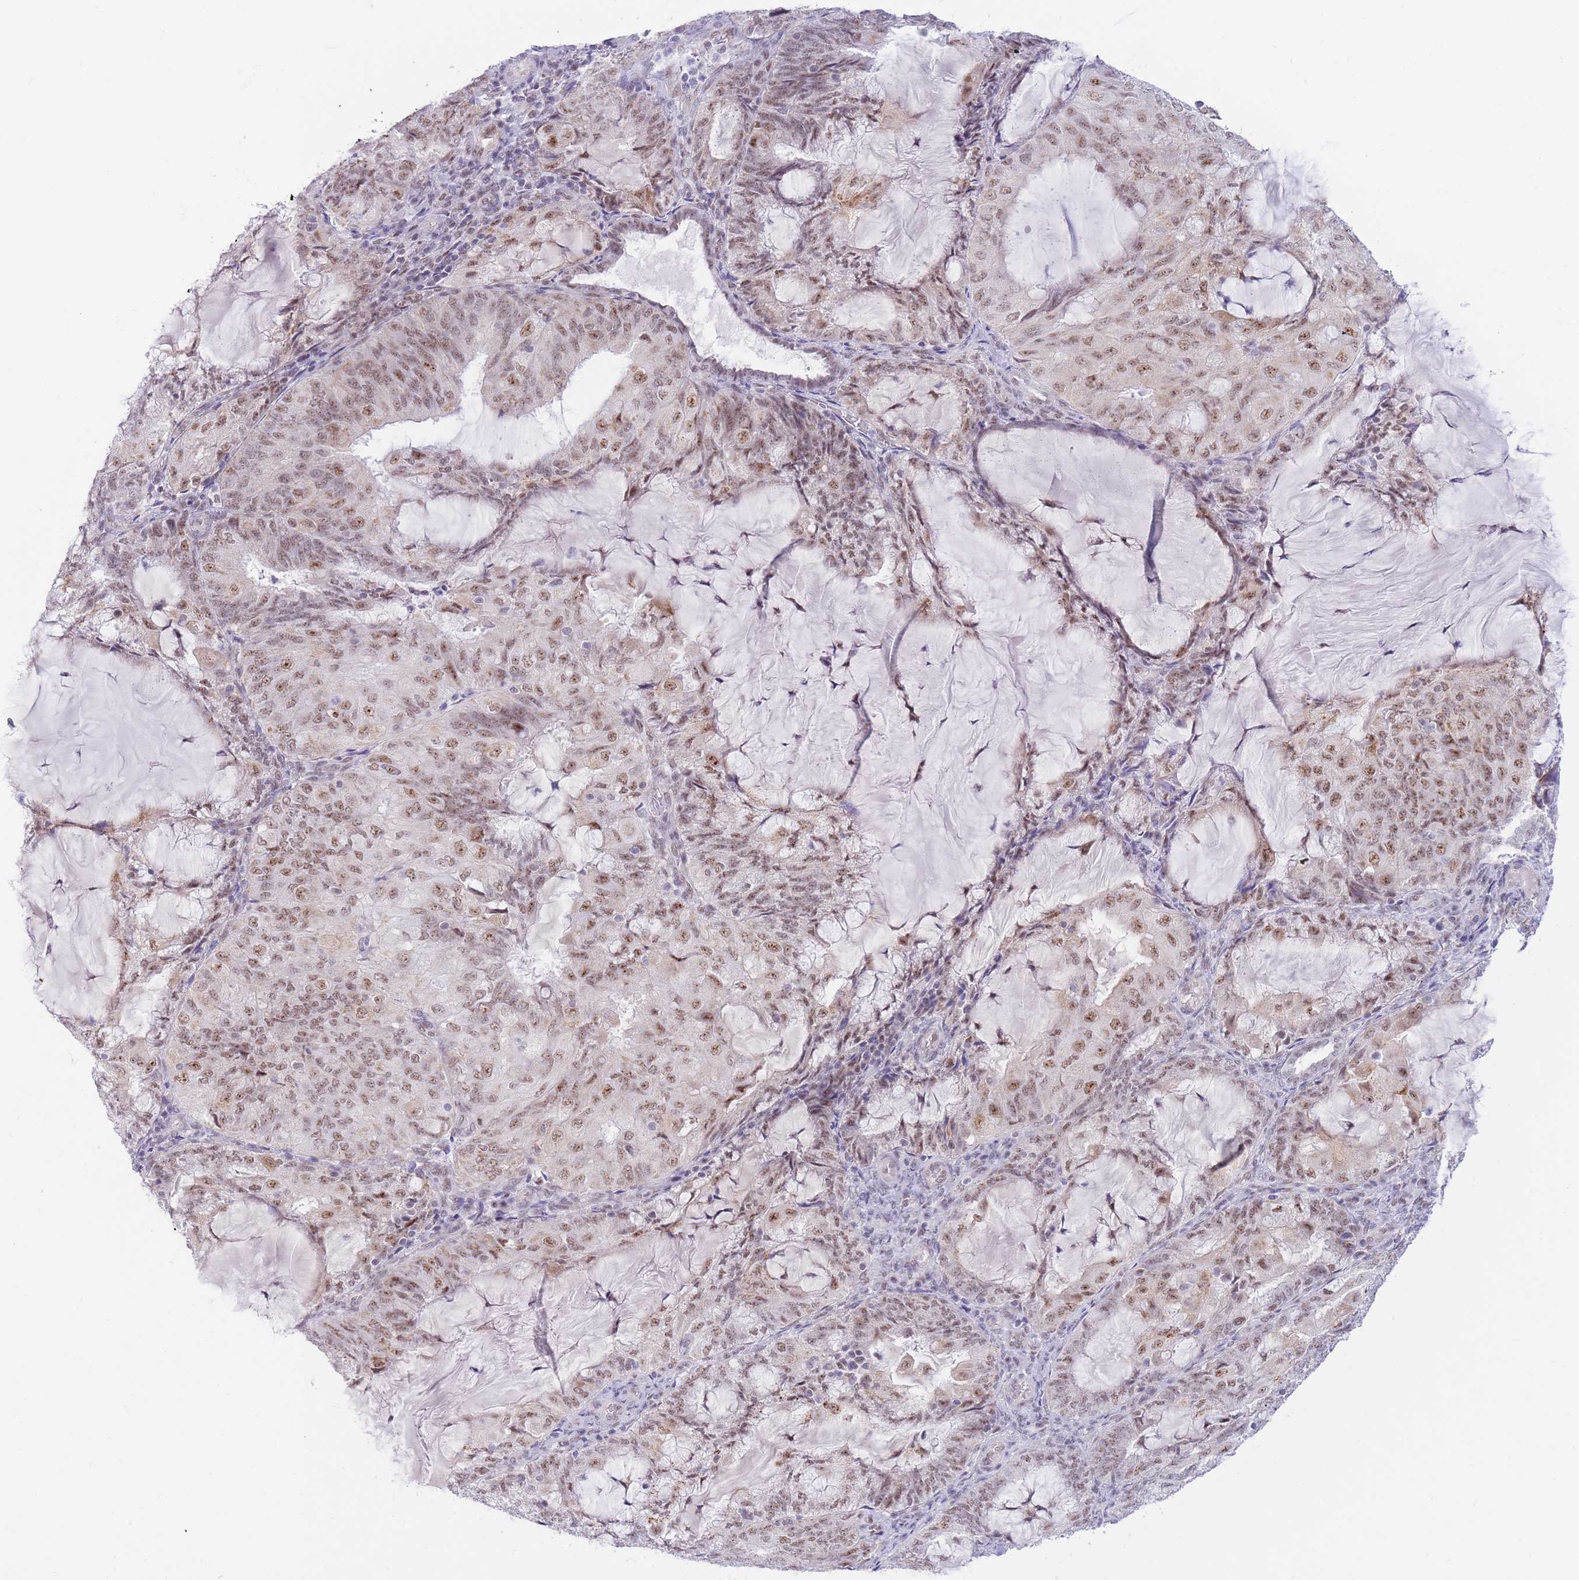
{"staining": {"intensity": "moderate", "quantity": ">75%", "location": "nuclear"}, "tissue": "endometrial cancer", "cell_type": "Tumor cells", "image_type": "cancer", "snomed": [{"axis": "morphology", "description": "Adenocarcinoma, NOS"}, {"axis": "topography", "description": "Endometrium"}], "caption": "Endometrial cancer (adenocarcinoma) tissue displays moderate nuclear positivity in approximately >75% of tumor cells (Brightfield microscopy of DAB IHC at high magnification).", "gene": "CYP2B6", "patient": {"sex": "female", "age": 81}}